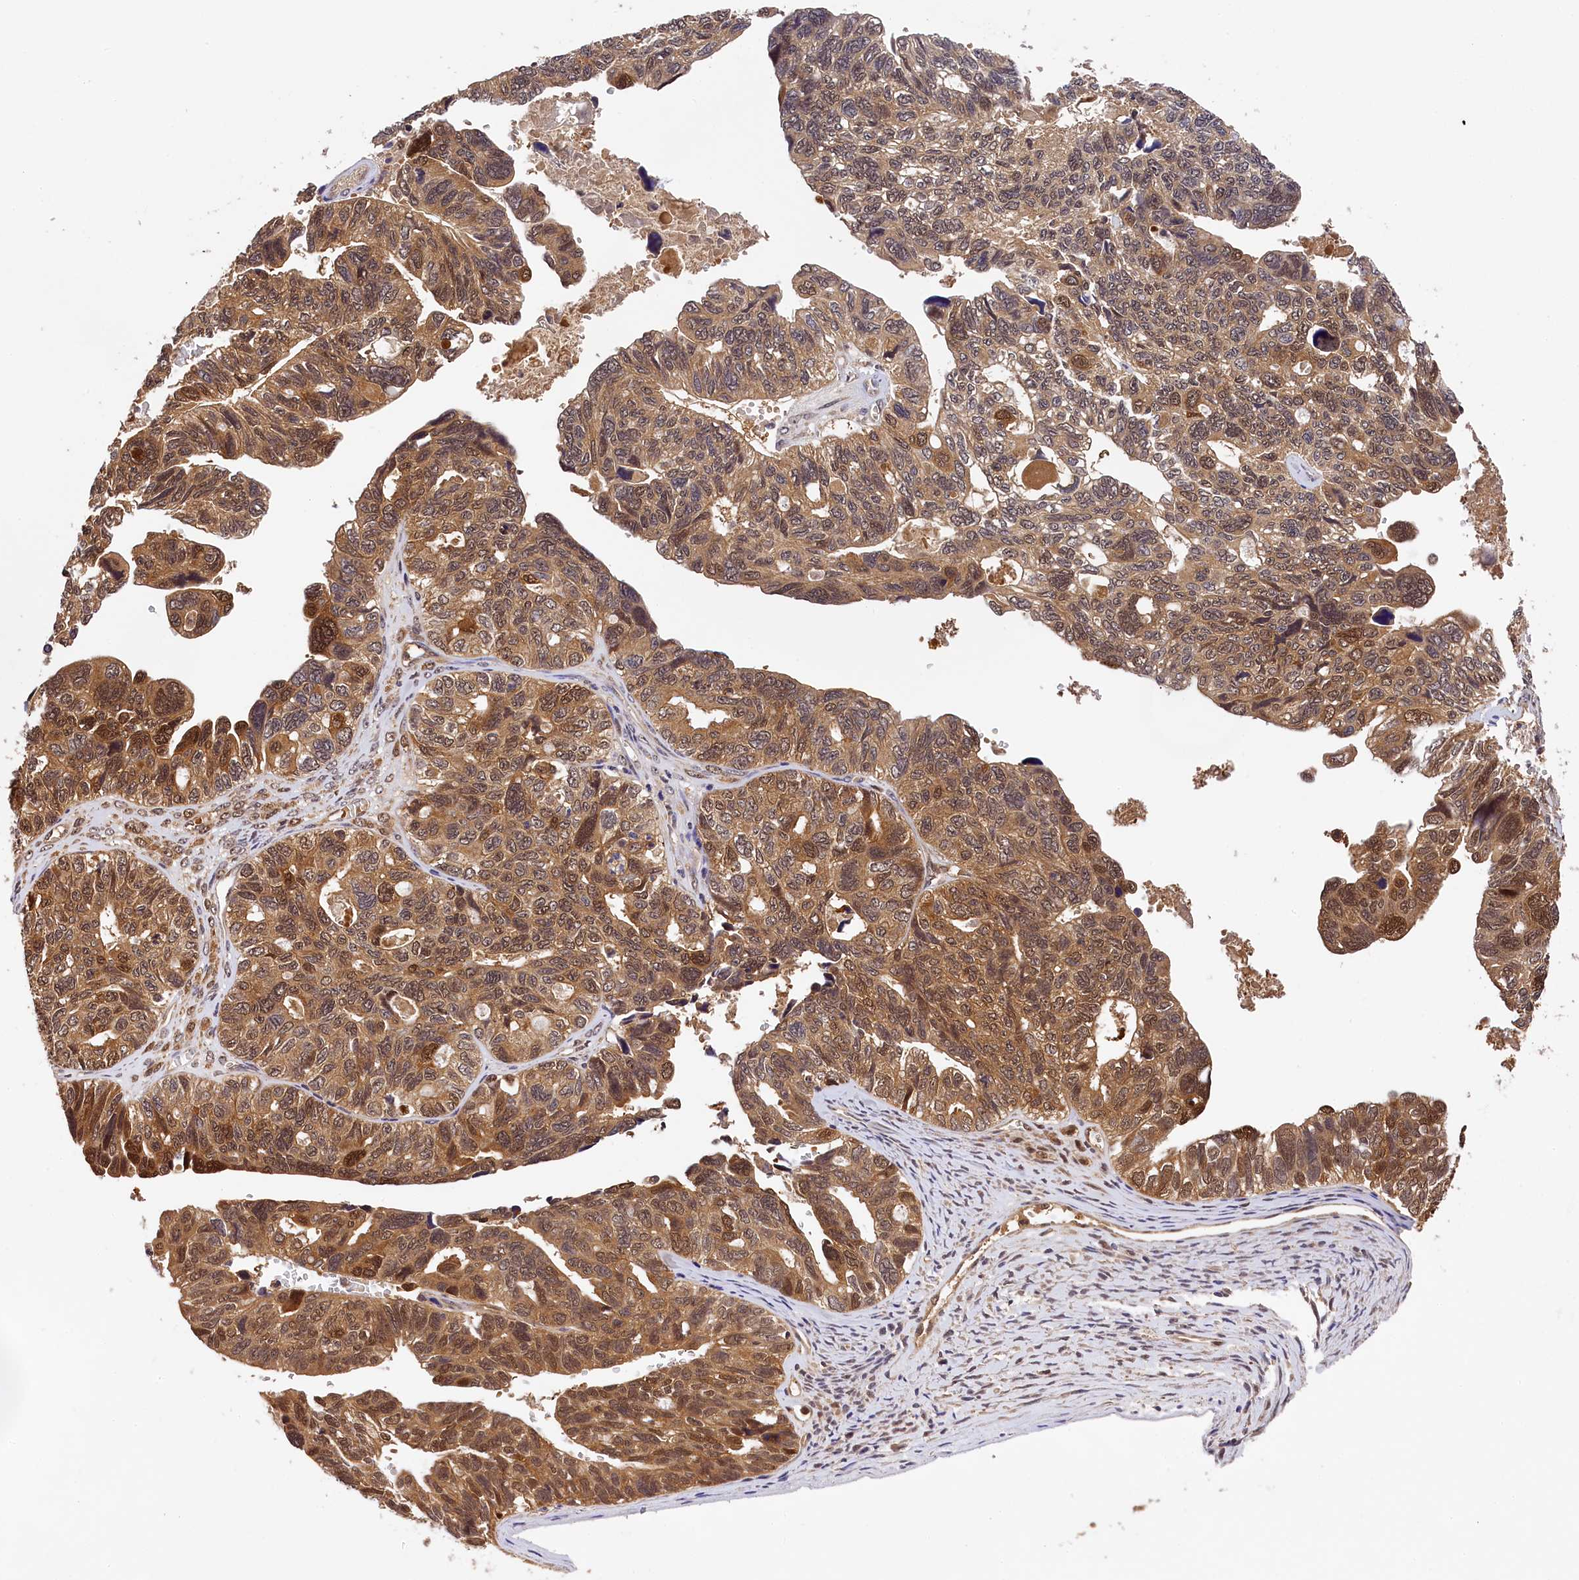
{"staining": {"intensity": "moderate", "quantity": ">75%", "location": "cytoplasmic/membranous,nuclear"}, "tissue": "ovarian cancer", "cell_type": "Tumor cells", "image_type": "cancer", "snomed": [{"axis": "morphology", "description": "Cystadenocarcinoma, serous, NOS"}, {"axis": "topography", "description": "Ovary"}], "caption": "High-magnification brightfield microscopy of ovarian serous cystadenocarcinoma stained with DAB (brown) and counterstained with hematoxylin (blue). tumor cells exhibit moderate cytoplasmic/membranous and nuclear positivity is identified in approximately>75% of cells.", "gene": "EIF6", "patient": {"sex": "female", "age": 79}}